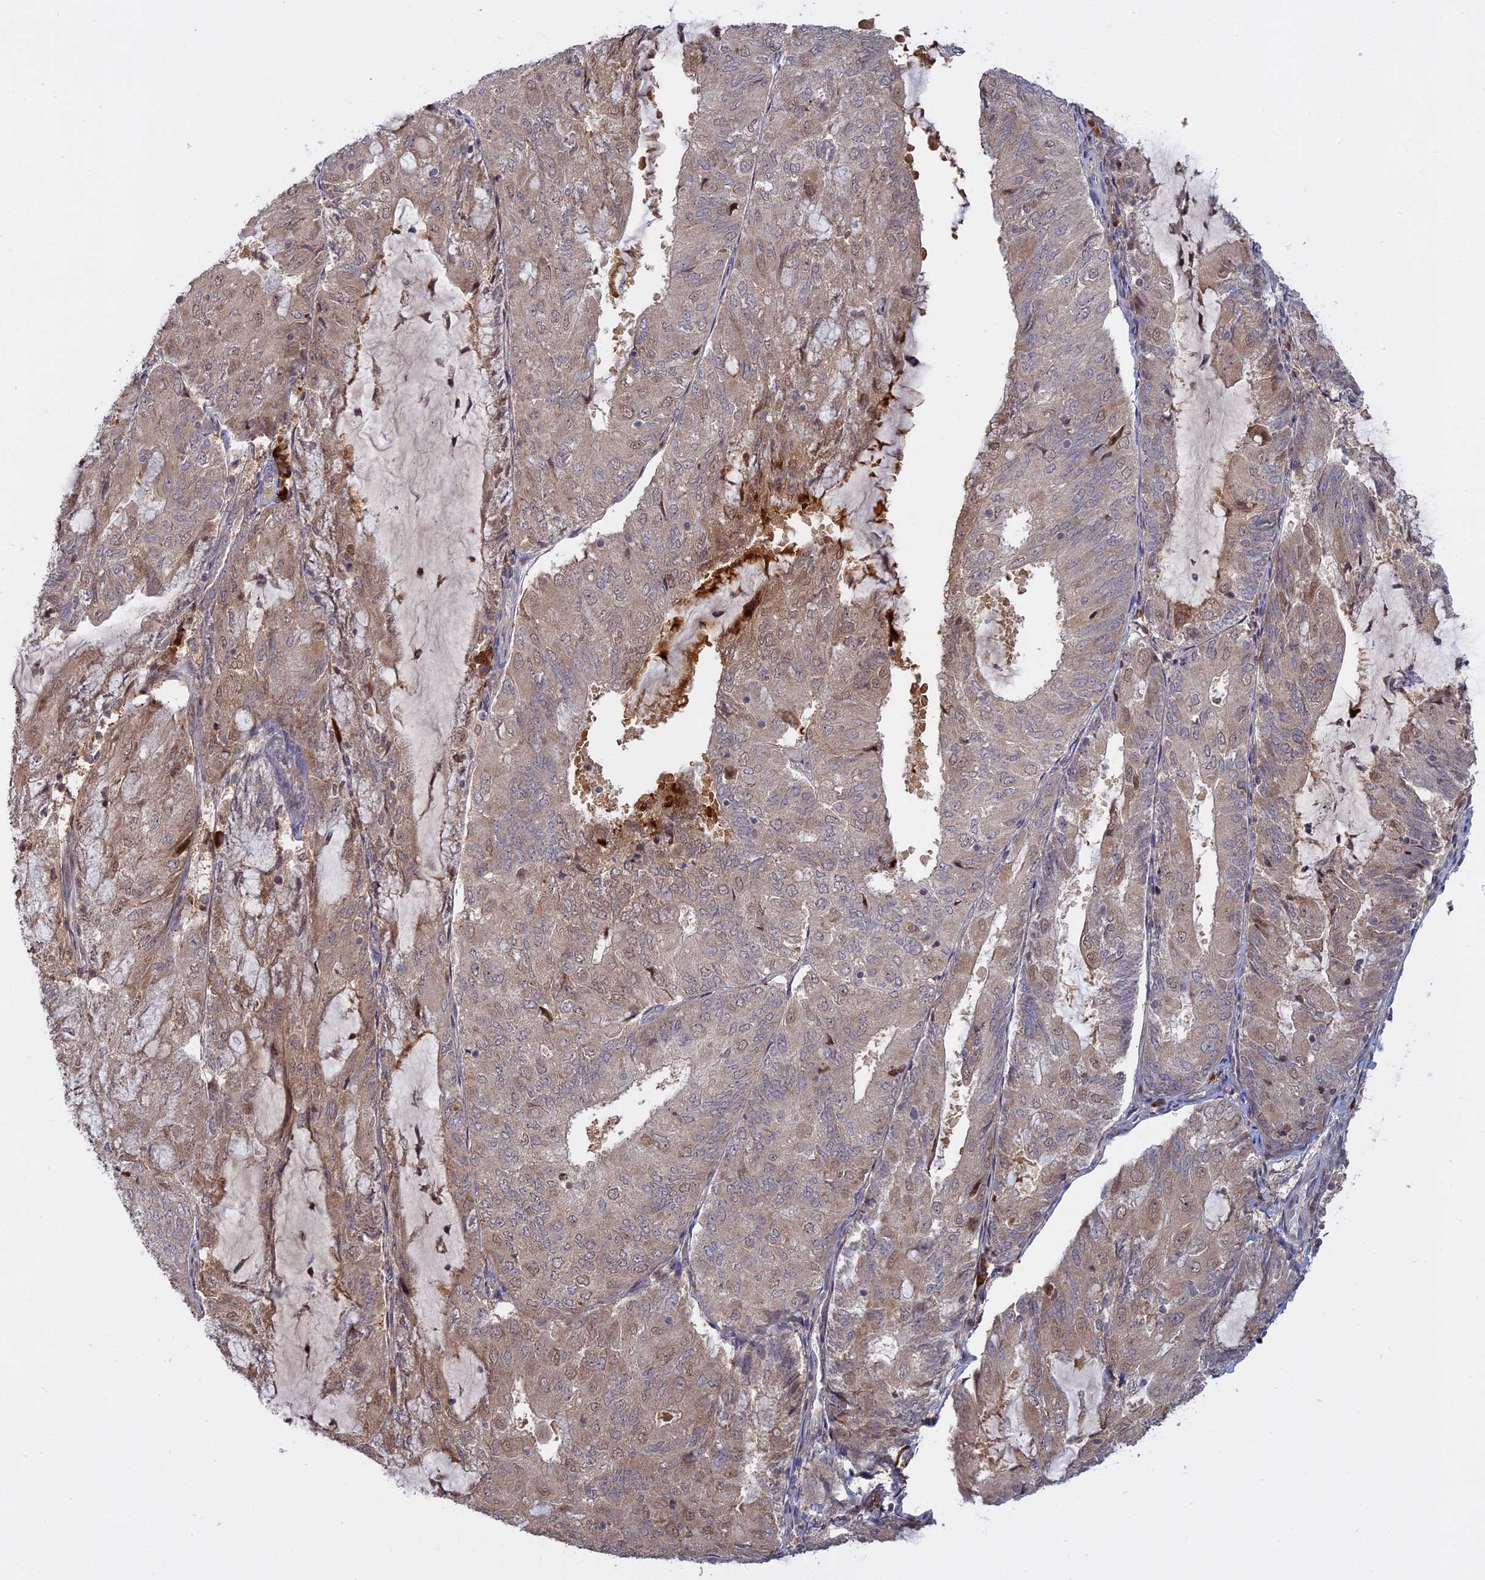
{"staining": {"intensity": "weak", "quantity": "25%-75%", "location": "cytoplasmic/membranous,nuclear"}, "tissue": "endometrial cancer", "cell_type": "Tumor cells", "image_type": "cancer", "snomed": [{"axis": "morphology", "description": "Adenocarcinoma, NOS"}, {"axis": "topography", "description": "Endometrium"}], "caption": "The micrograph demonstrates a brown stain indicating the presence of a protein in the cytoplasmic/membranous and nuclear of tumor cells in adenocarcinoma (endometrial). (IHC, brightfield microscopy, high magnification).", "gene": "TMEM208", "patient": {"sex": "female", "age": 81}}